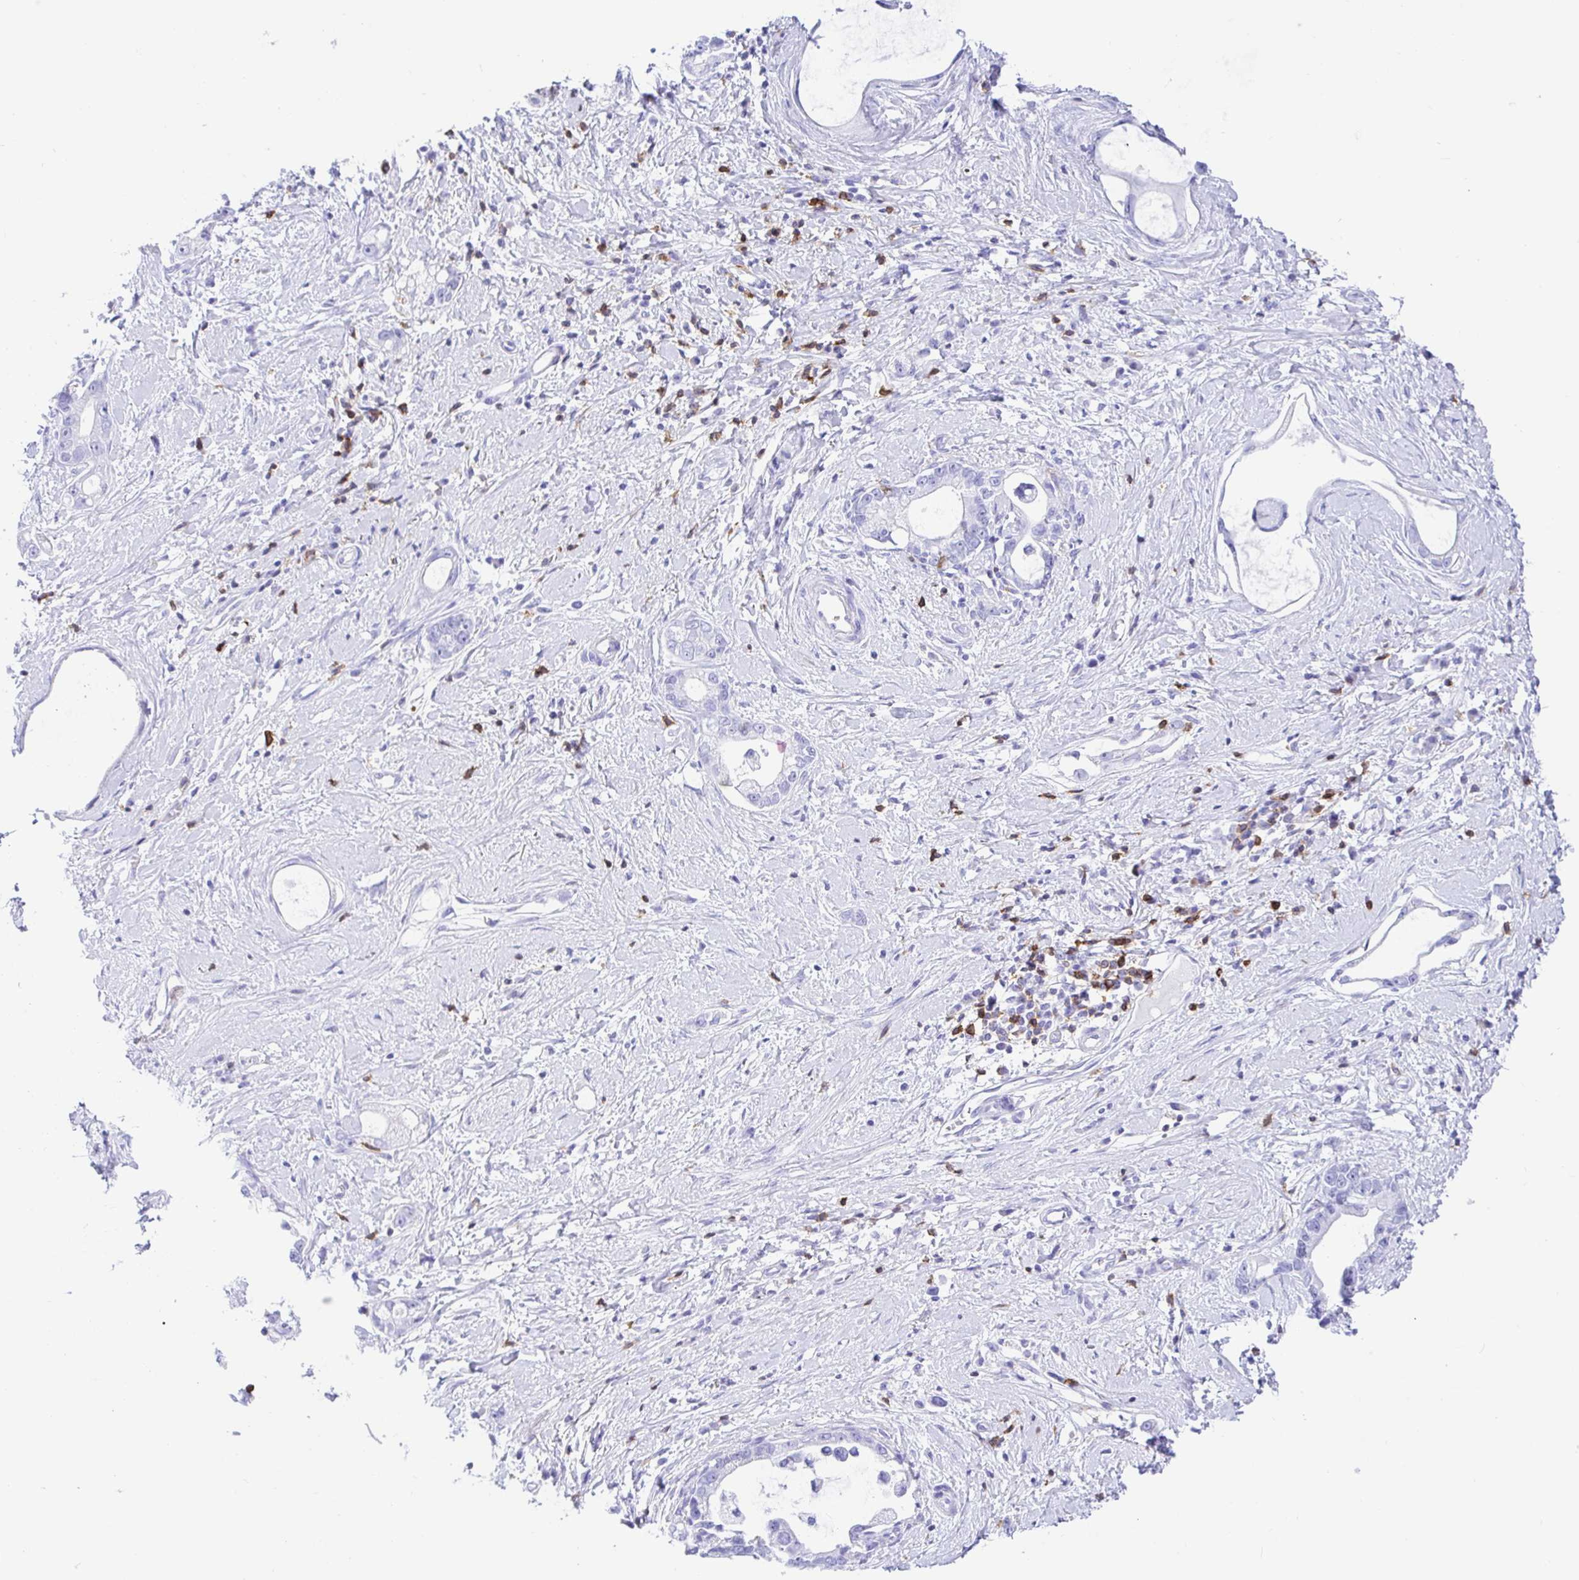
{"staining": {"intensity": "negative", "quantity": "none", "location": "none"}, "tissue": "stomach cancer", "cell_type": "Tumor cells", "image_type": "cancer", "snomed": [{"axis": "morphology", "description": "Adenocarcinoma, NOS"}, {"axis": "topography", "description": "Stomach"}], "caption": "Immunohistochemistry of human stomach cancer demonstrates no staining in tumor cells. (DAB immunohistochemistry, high magnification).", "gene": "CD5", "patient": {"sex": "male", "age": 55}}